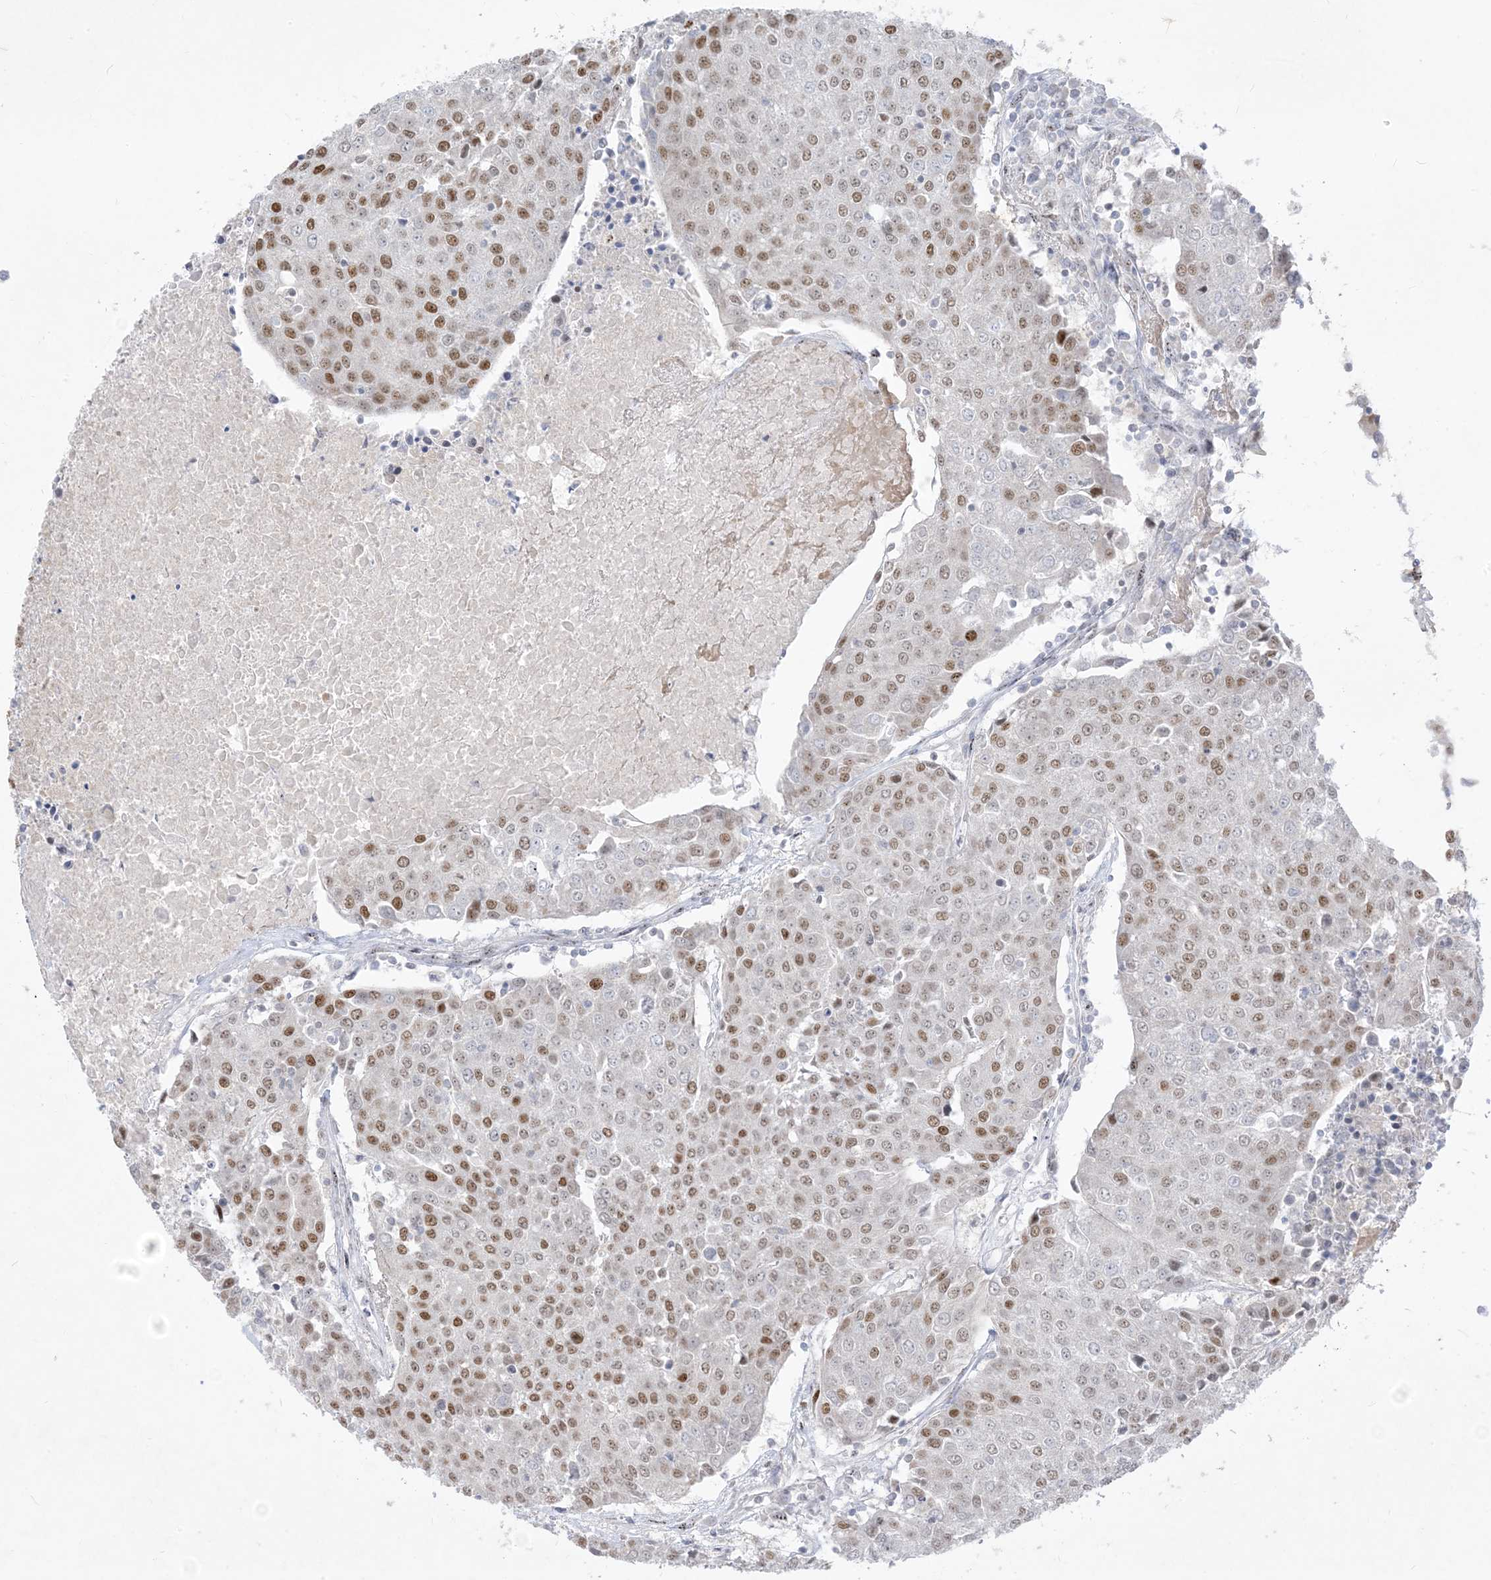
{"staining": {"intensity": "moderate", "quantity": "25%-75%", "location": "nuclear"}, "tissue": "urothelial cancer", "cell_type": "Tumor cells", "image_type": "cancer", "snomed": [{"axis": "morphology", "description": "Urothelial carcinoma, High grade"}, {"axis": "topography", "description": "Urinary bladder"}], "caption": "Protein positivity by IHC exhibits moderate nuclear staining in about 25%-75% of tumor cells in urothelial cancer.", "gene": "BHLHE40", "patient": {"sex": "female", "age": 85}}